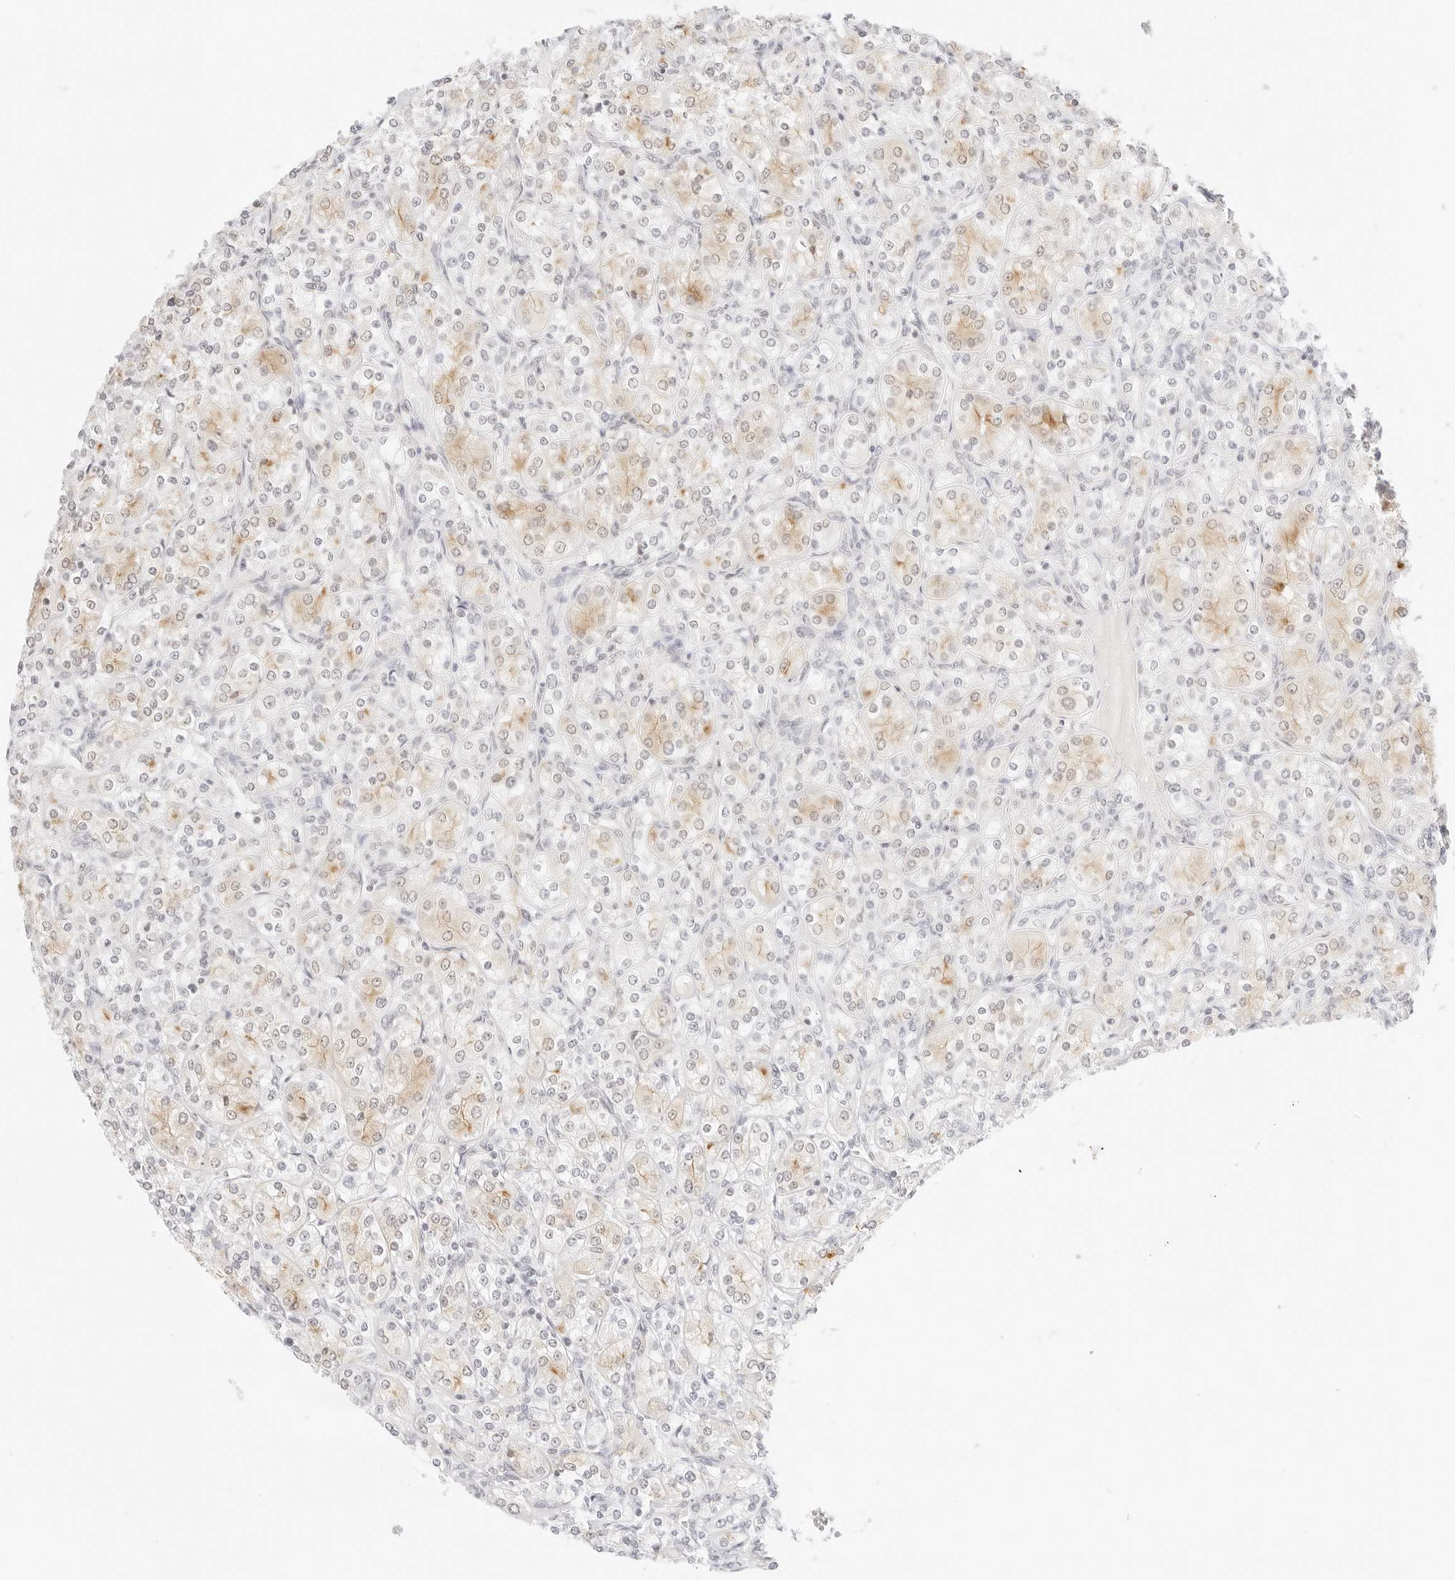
{"staining": {"intensity": "weak", "quantity": "<25%", "location": "cytoplasmic/membranous"}, "tissue": "renal cancer", "cell_type": "Tumor cells", "image_type": "cancer", "snomed": [{"axis": "morphology", "description": "Adenocarcinoma, NOS"}, {"axis": "topography", "description": "Kidney"}], "caption": "Immunohistochemistry of human renal adenocarcinoma exhibits no staining in tumor cells.", "gene": "FBLN5", "patient": {"sex": "male", "age": 77}}